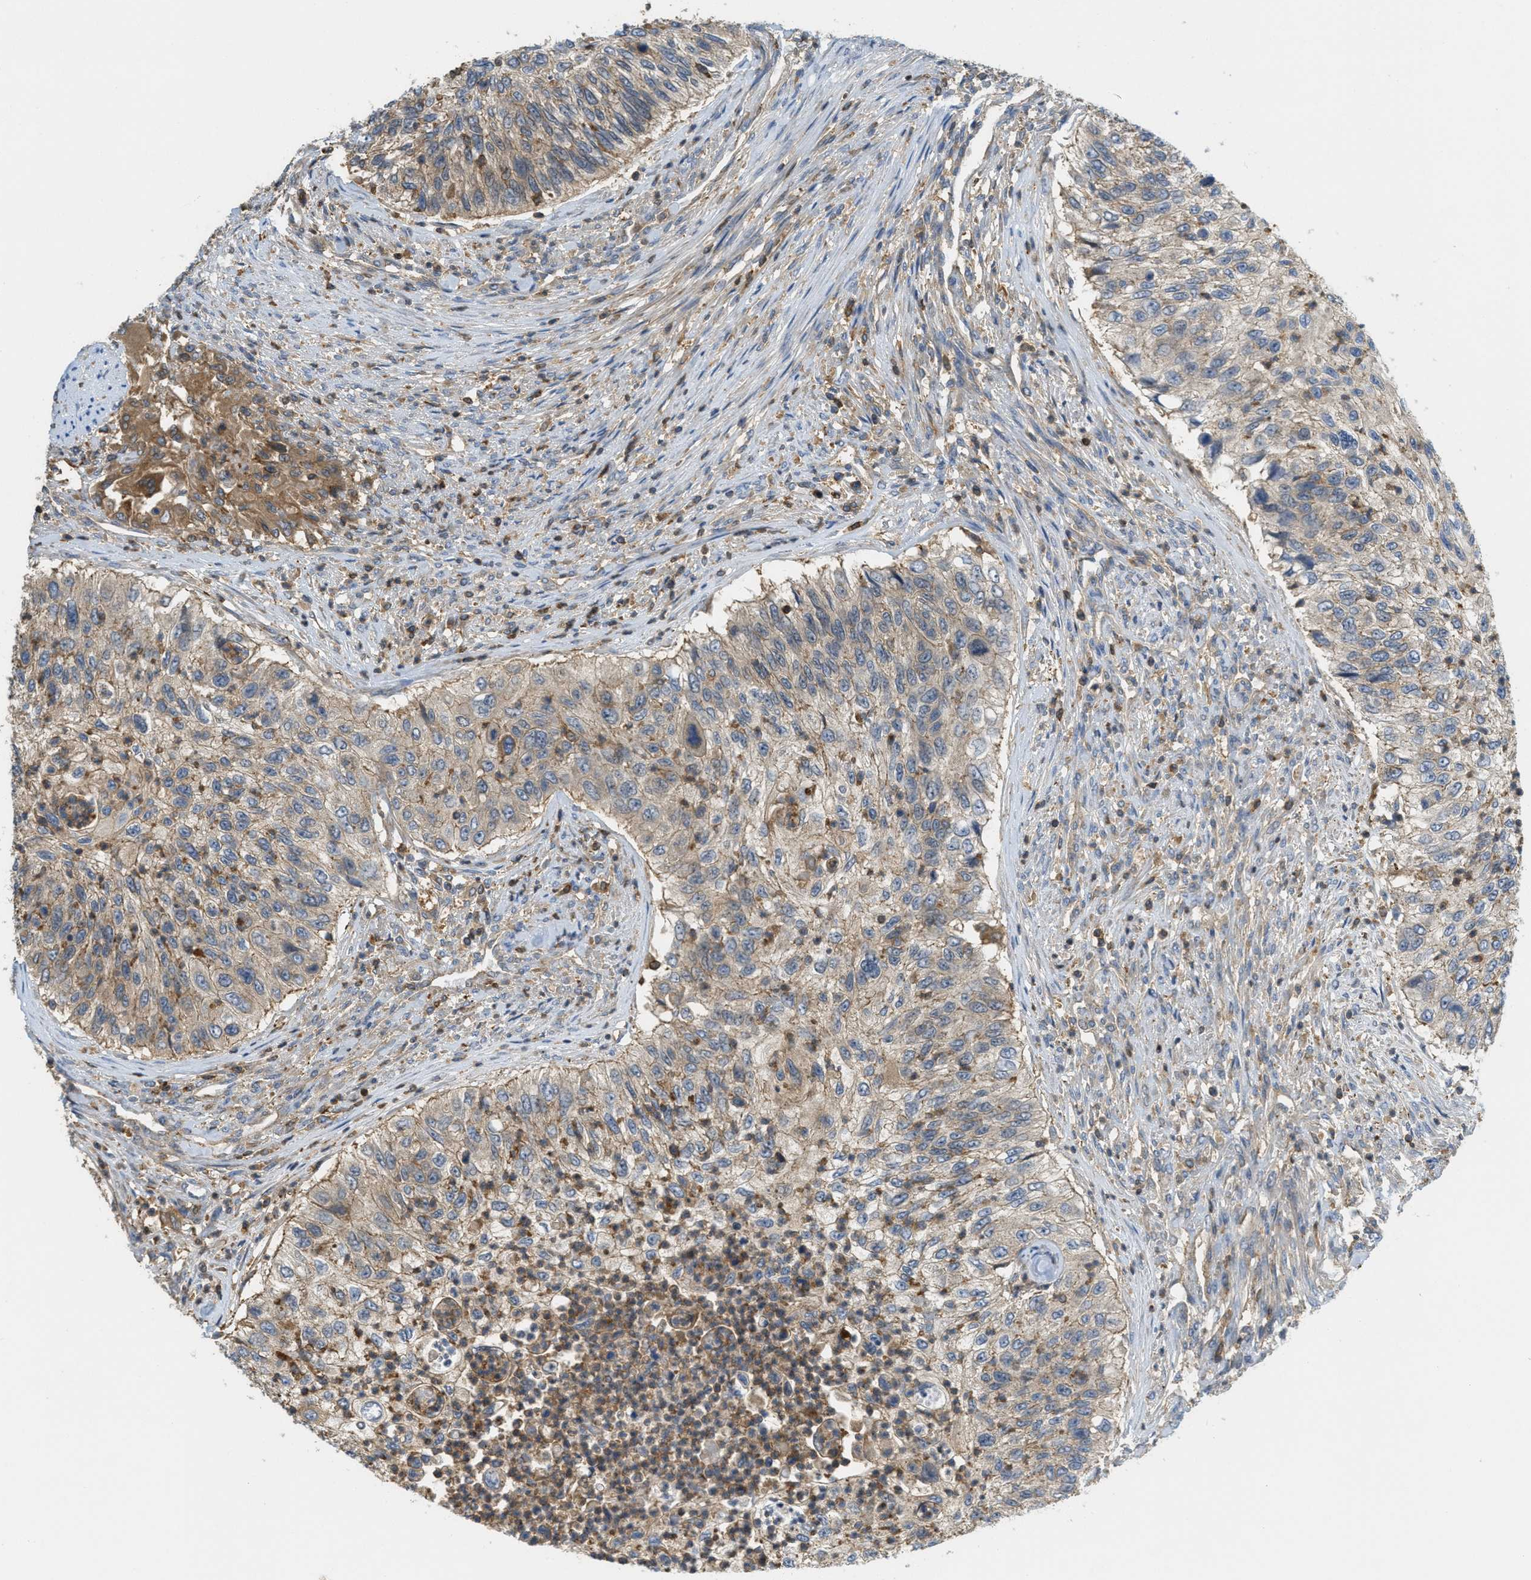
{"staining": {"intensity": "weak", "quantity": ">75%", "location": "cytoplasmic/membranous"}, "tissue": "urothelial cancer", "cell_type": "Tumor cells", "image_type": "cancer", "snomed": [{"axis": "morphology", "description": "Urothelial carcinoma, High grade"}, {"axis": "topography", "description": "Urinary bladder"}], "caption": "Protein analysis of high-grade urothelial carcinoma tissue exhibits weak cytoplasmic/membranous positivity in about >75% of tumor cells.", "gene": "GRIK2", "patient": {"sex": "female", "age": 60}}